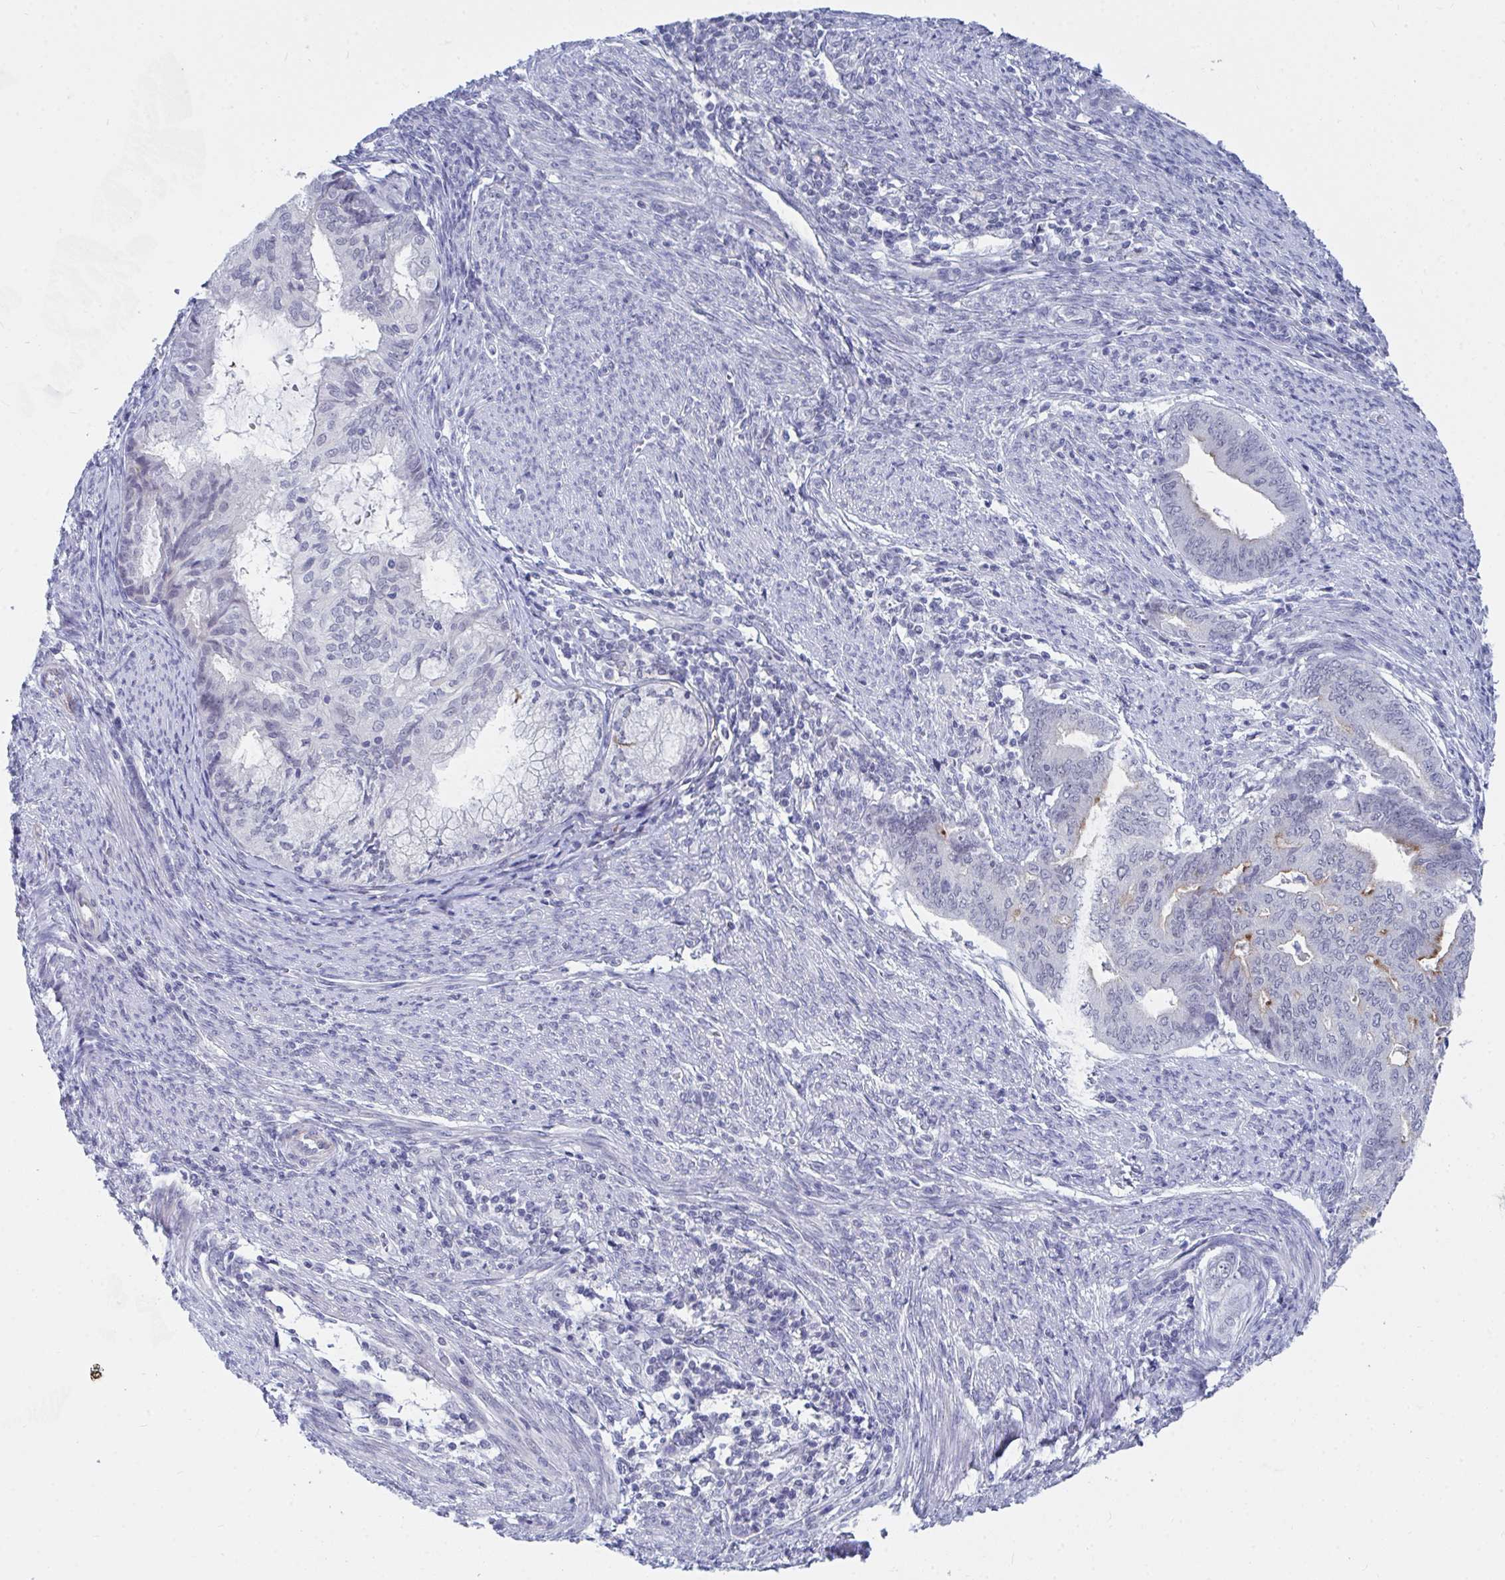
{"staining": {"intensity": "negative", "quantity": "none", "location": "none"}, "tissue": "endometrial cancer", "cell_type": "Tumor cells", "image_type": "cancer", "snomed": [{"axis": "morphology", "description": "Adenocarcinoma, NOS"}, {"axis": "topography", "description": "Endometrium"}], "caption": "The IHC photomicrograph has no significant expression in tumor cells of endometrial adenocarcinoma tissue. Brightfield microscopy of IHC stained with DAB (brown) and hematoxylin (blue), captured at high magnification.", "gene": "DAOA", "patient": {"sex": "female", "age": 79}}